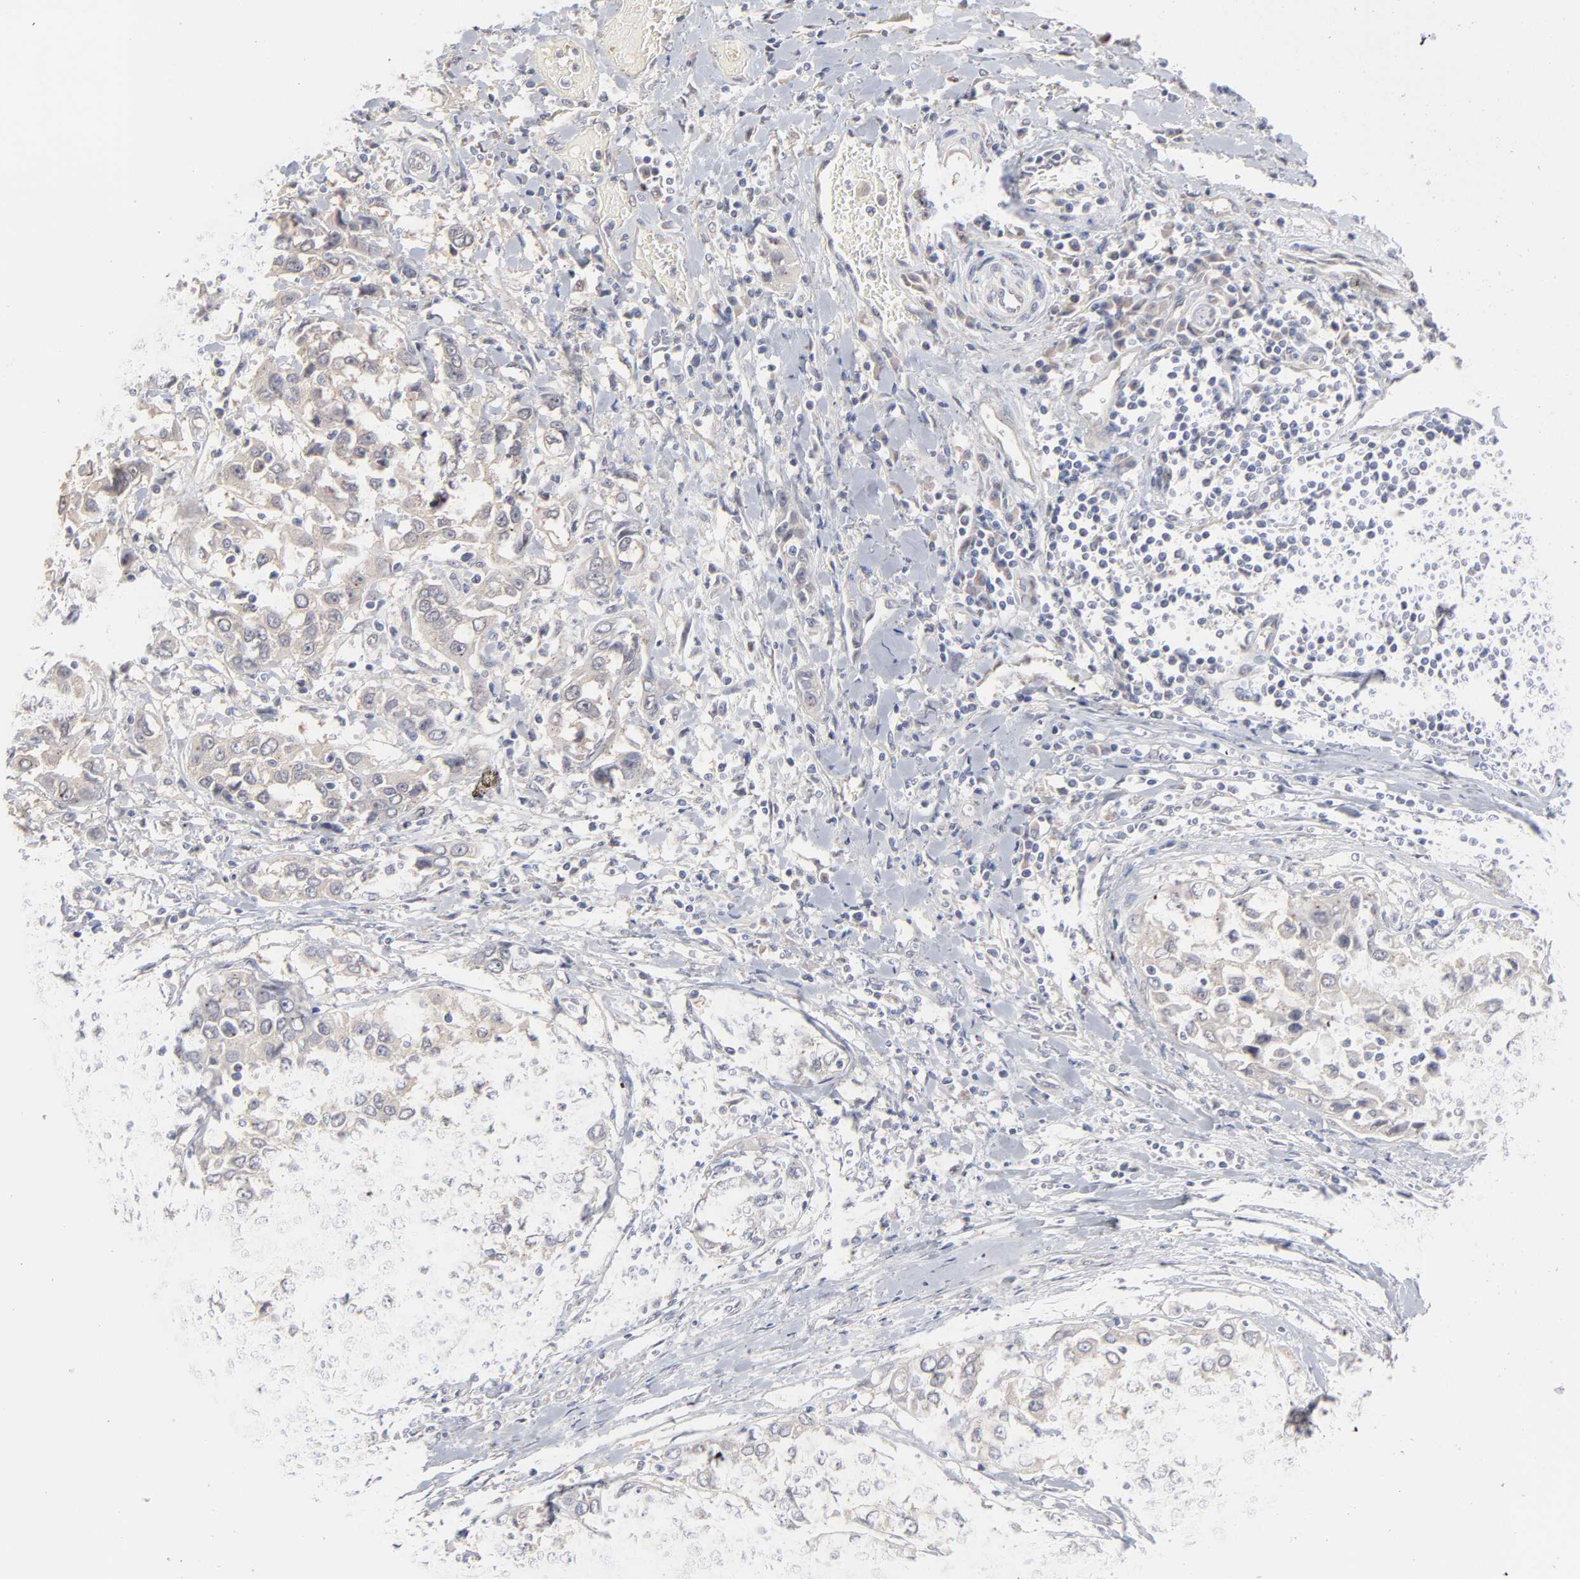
{"staining": {"intensity": "weak", "quantity": ">75%", "location": "cytoplasmic/membranous"}, "tissue": "urothelial cancer", "cell_type": "Tumor cells", "image_type": "cancer", "snomed": [{"axis": "morphology", "description": "Urothelial carcinoma, High grade"}, {"axis": "topography", "description": "Urinary bladder"}], "caption": "Protein staining exhibits weak cytoplasmic/membranous positivity in about >75% of tumor cells in urothelial carcinoma (high-grade).", "gene": "DNAL4", "patient": {"sex": "female", "age": 80}}